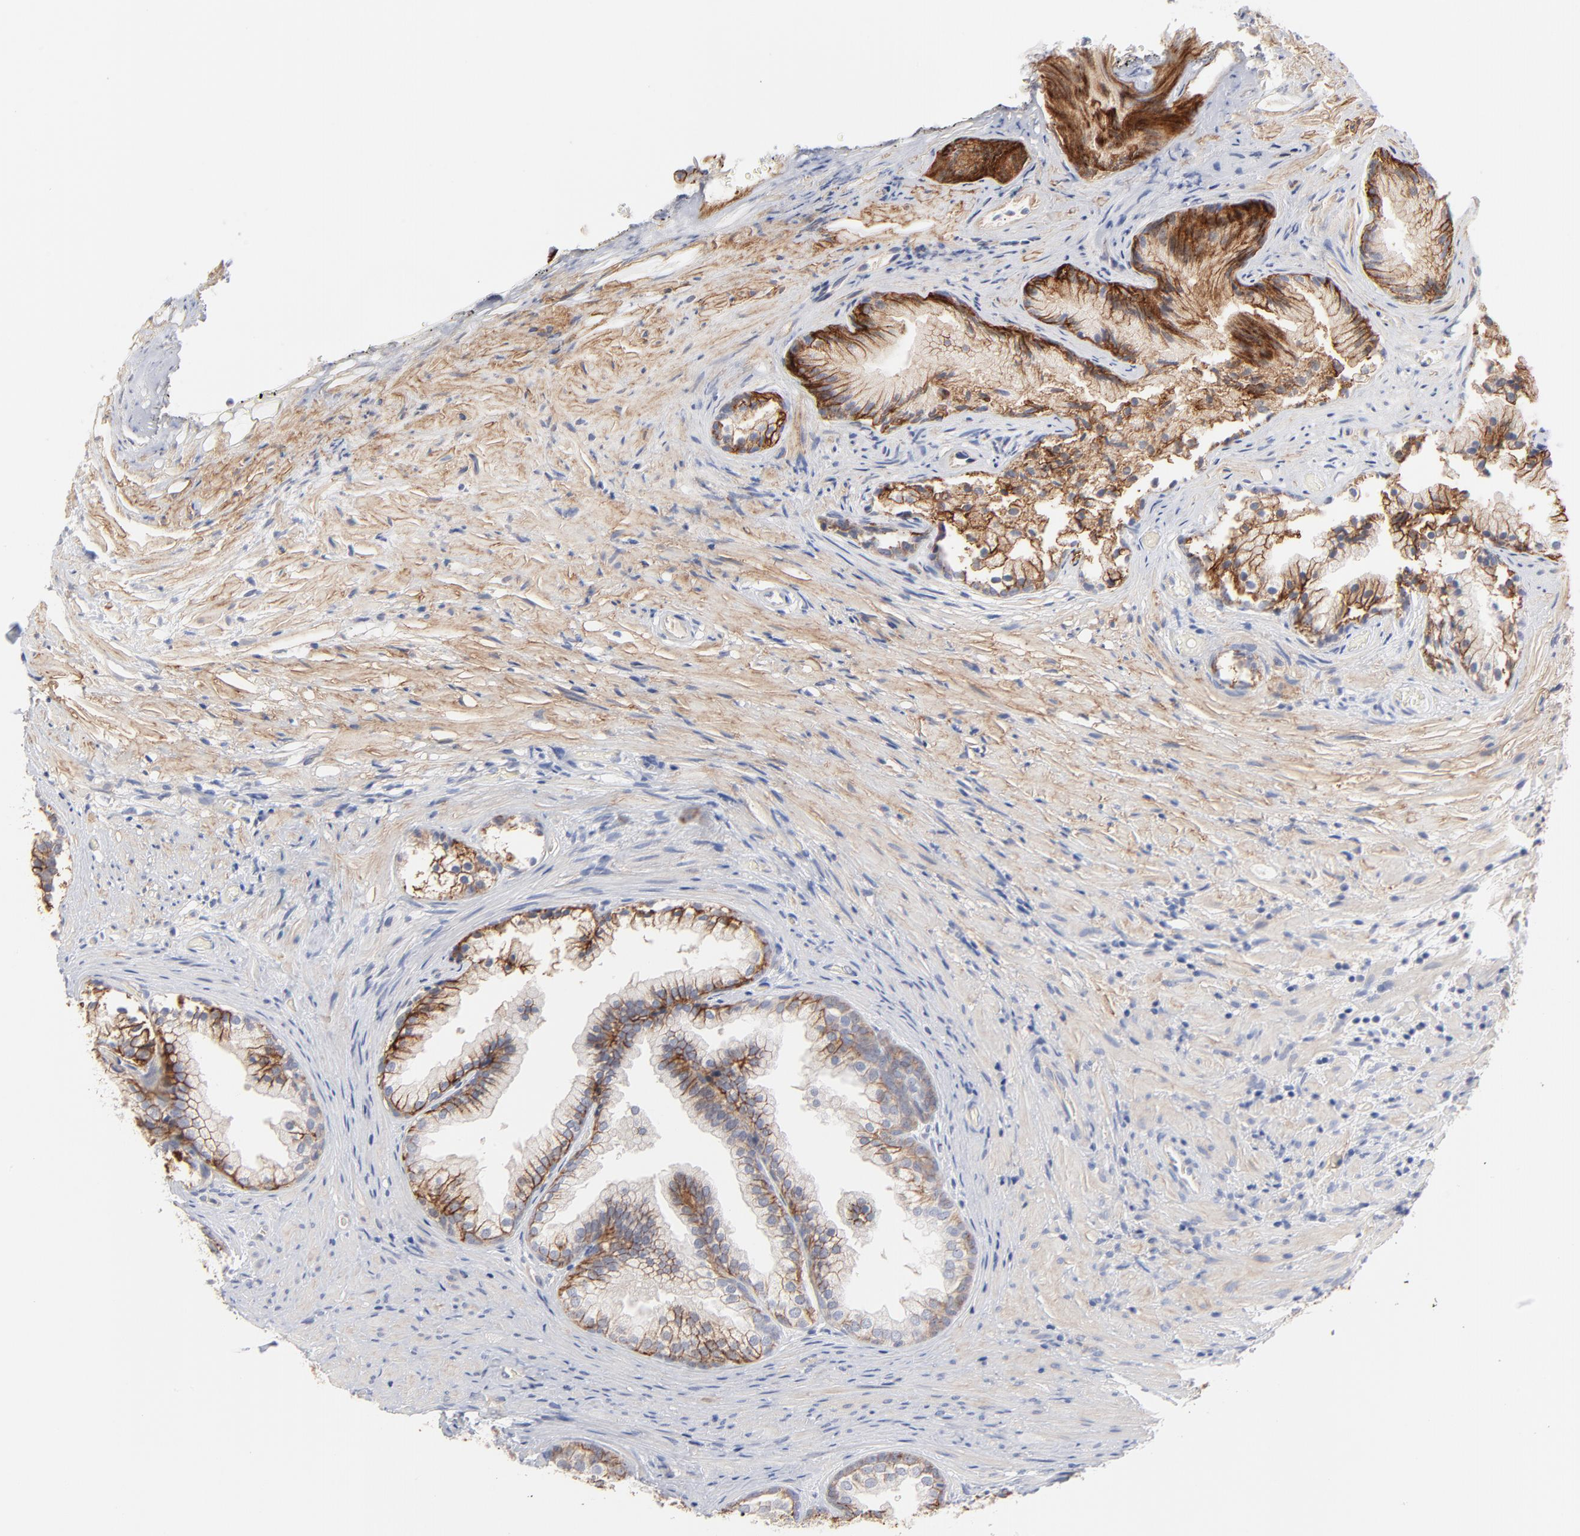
{"staining": {"intensity": "strong", "quantity": "25%-75%", "location": "cytoplasmic/membranous"}, "tissue": "prostate", "cell_type": "Glandular cells", "image_type": "normal", "snomed": [{"axis": "morphology", "description": "Normal tissue, NOS"}, {"axis": "topography", "description": "Prostate"}], "caption": "The image shows a brown stain indicating the presence of a protein in the cytoplasmic/membranous of glandular cells in prostate. Nuclei are stained in blue.", "gene": "SLC16A1", "patient": {"sex": "male", "age": 76}}